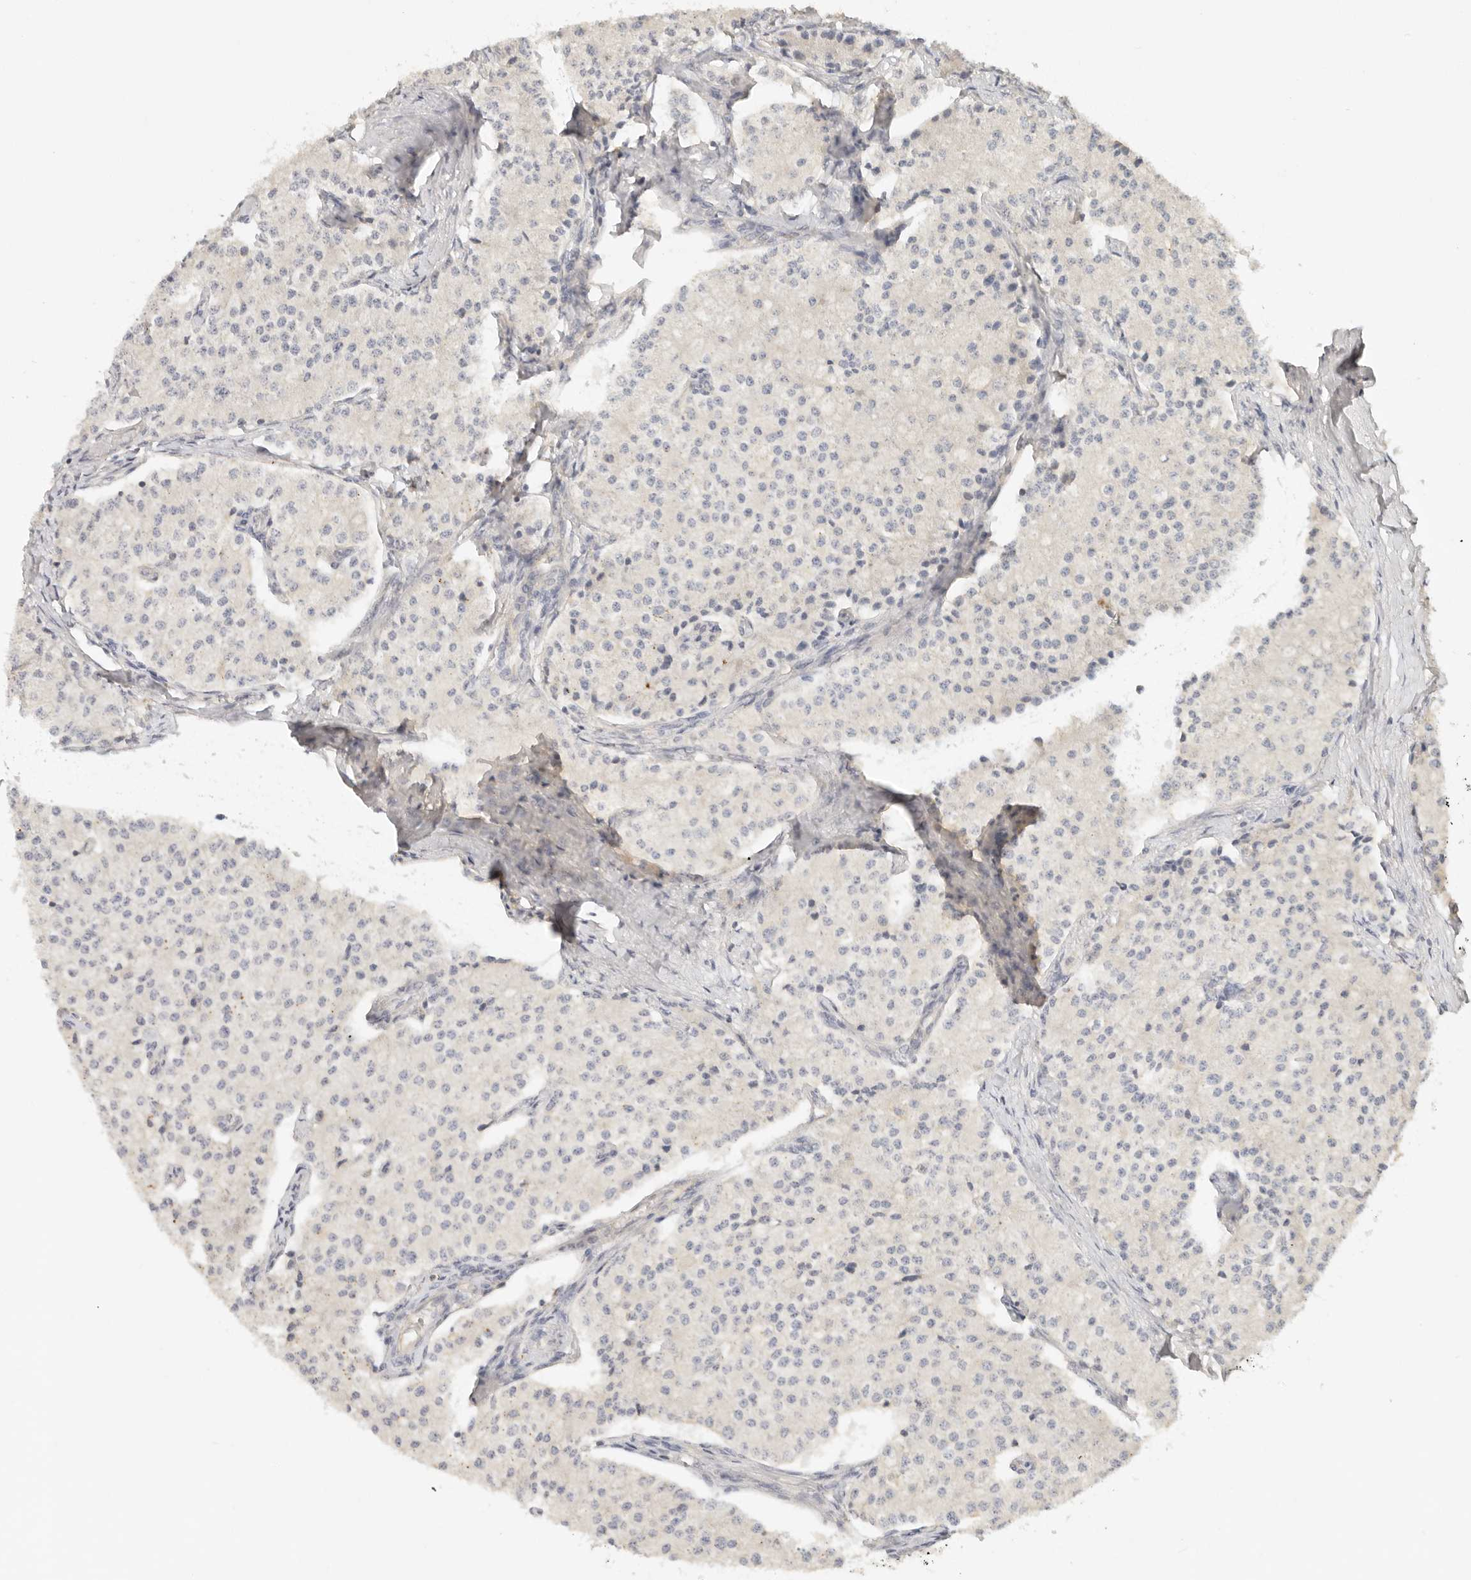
{"staining": {"intensity": "negative", "quantity": "none", "location": "none"}, "tissue": "carcinoid", "cell_type": "Tumor cells", "image_type": "cancer", "snomed": [{"axis": "morphology", "description": "Carcinoid, malignant, NOS"}, {"axis": "topography", "description": "Colon"}], "caption": "Immunohistochemical staining of malignant carcinoid shows no significant expression in tumor cells. Brightfield microscopy of immunohistochemistry (IHC) stained with DAB (3,3'-diaminobenzidine) (brown) and hematoxylin (blue), captured at high magnification.", "gene": "HECTD3", "patient": {"sex": "female", "age": 52}}